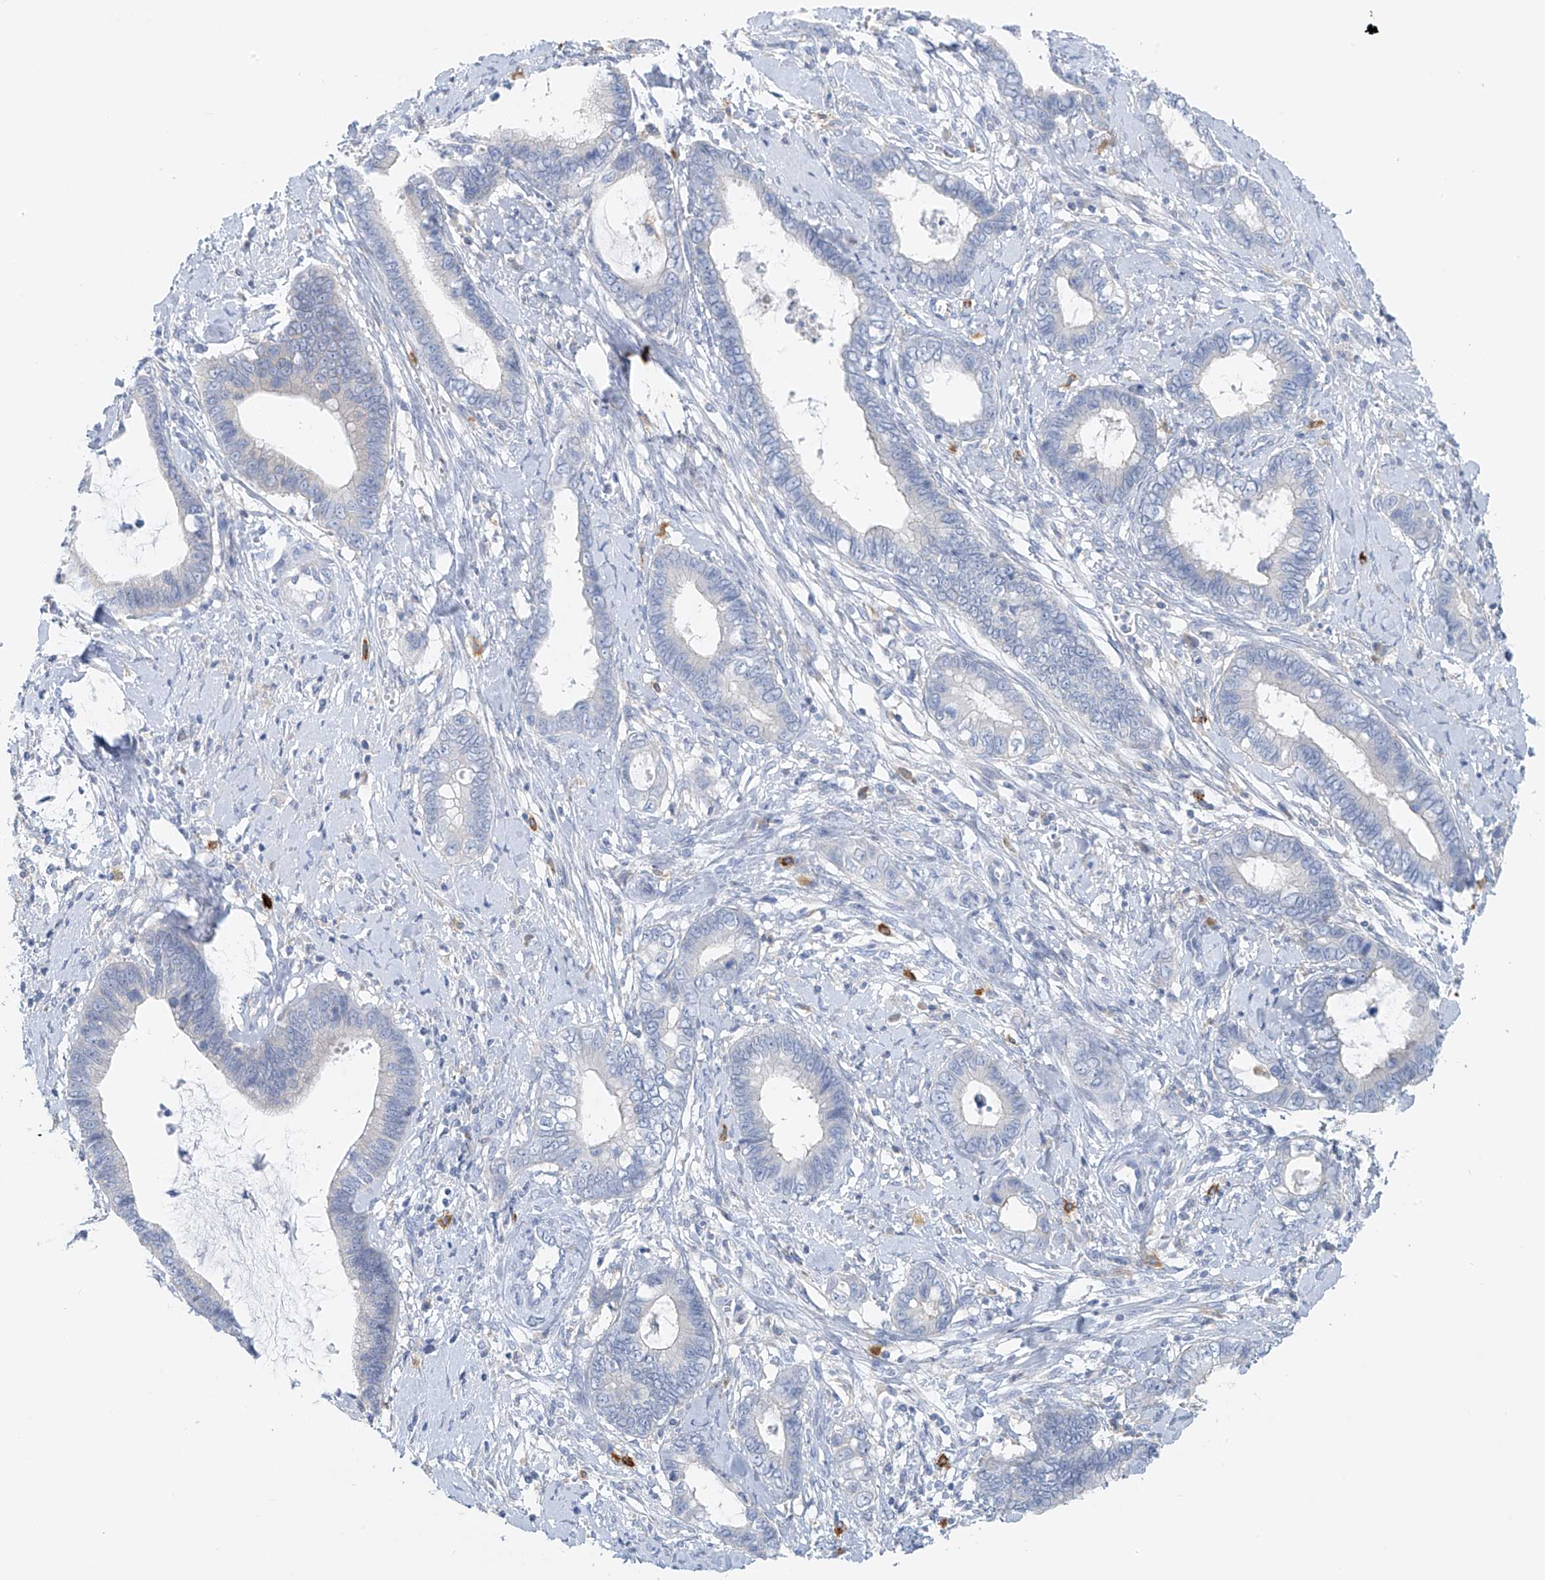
{"staining": {"intensity": "negative", "quantity": "none", "location": "none"}, "tissue": "cervical cancer", "cell_type": "Tumor cells", "image_type": "cancer", "snomed": [{"axis": "morphology", "description": "Adenocarcinoma, NOS"}, {"axis": "topography", "description": "Cervix"}], "caption": "The histopathology image shows no significant staining in tumor cells of cervical cancer (adenocarcinoma).", "gene": "POMGNT2", "patient": {"sex": "female", "age": 44}}